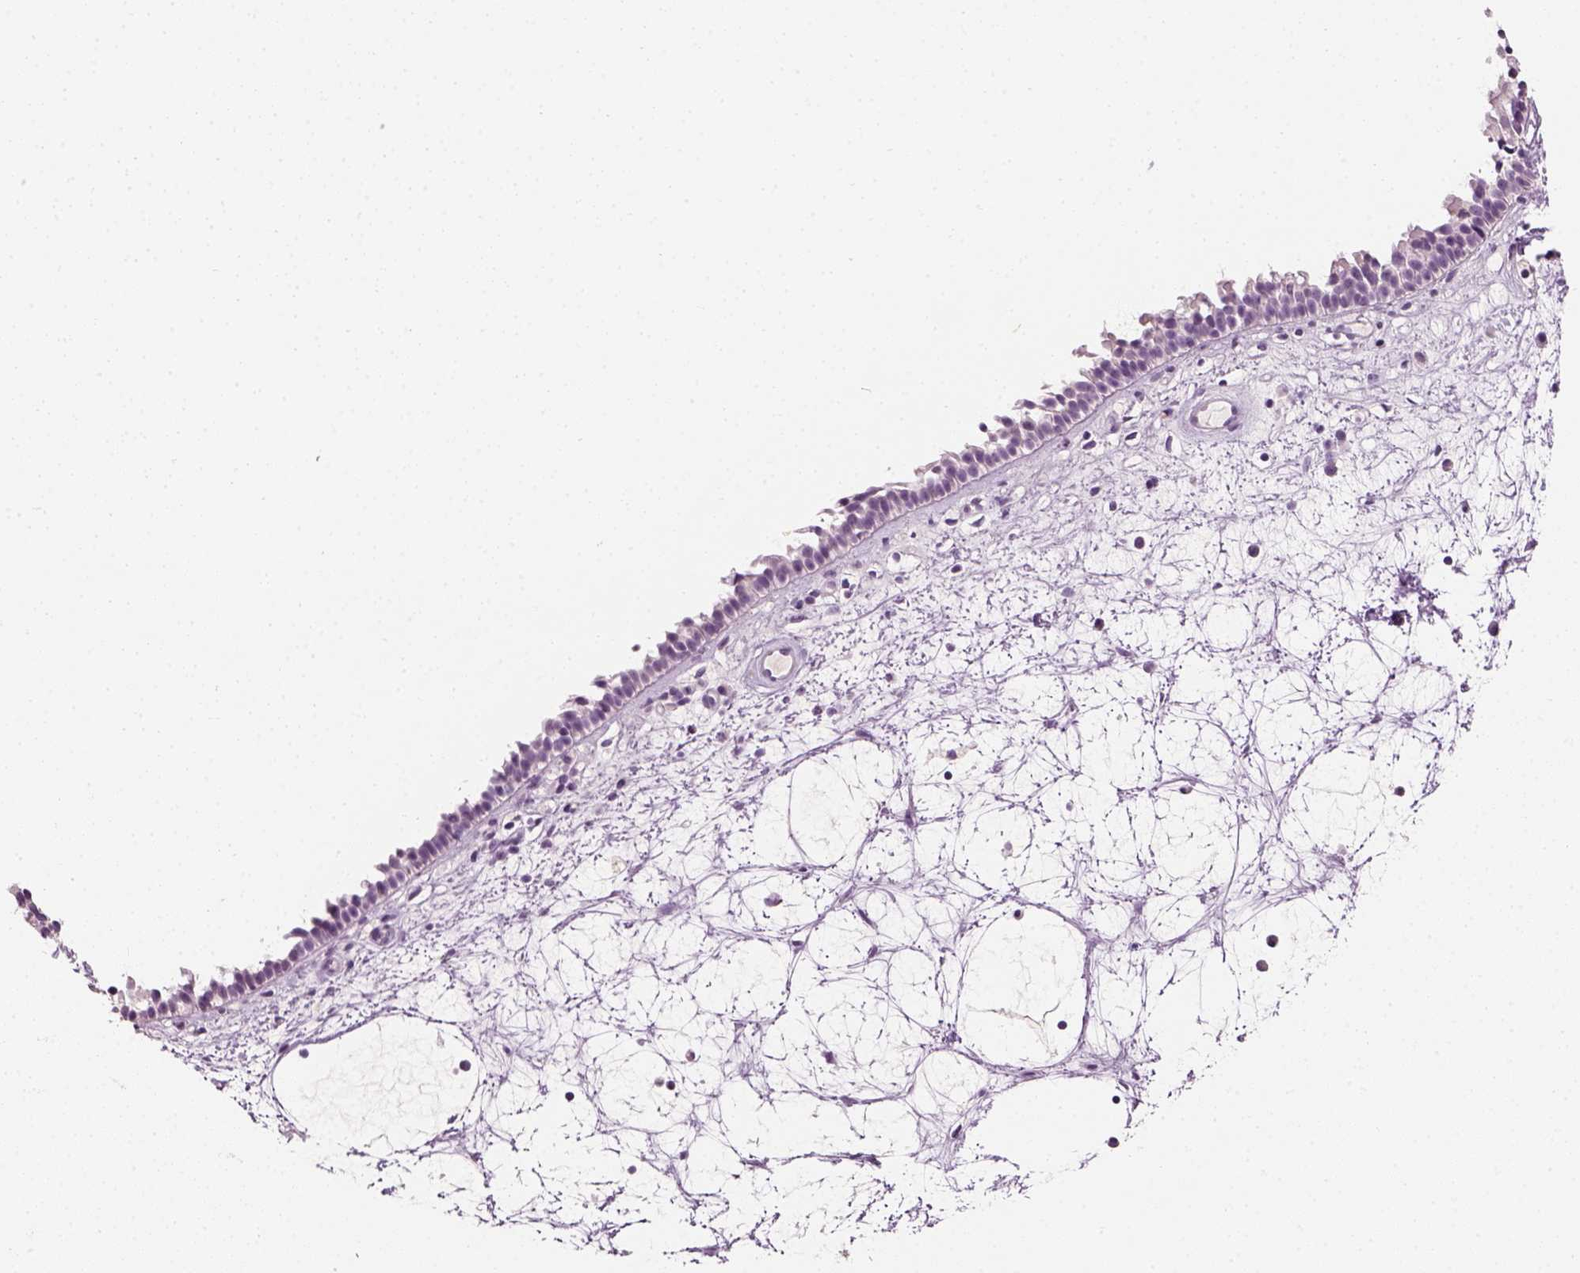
{"staining": {"intensity": "negative", "quantity": "none", "location": "none"}, "tissue": "nasopharynx", "cell_type": "Respiratory epithelial cells", "image_type": "normal", "snomed": [{"axis": "morphology", "description": "Normal tissue, NOS"}, {"axis": "topography", "description": "Nasopharynx"}], "caption": "A micrograph of nasopharynx stained for a protein reveals no brown staining in respiratory epithelial cells.", "gene": "TH", "patient": {"sex": "male", "age": 69}}